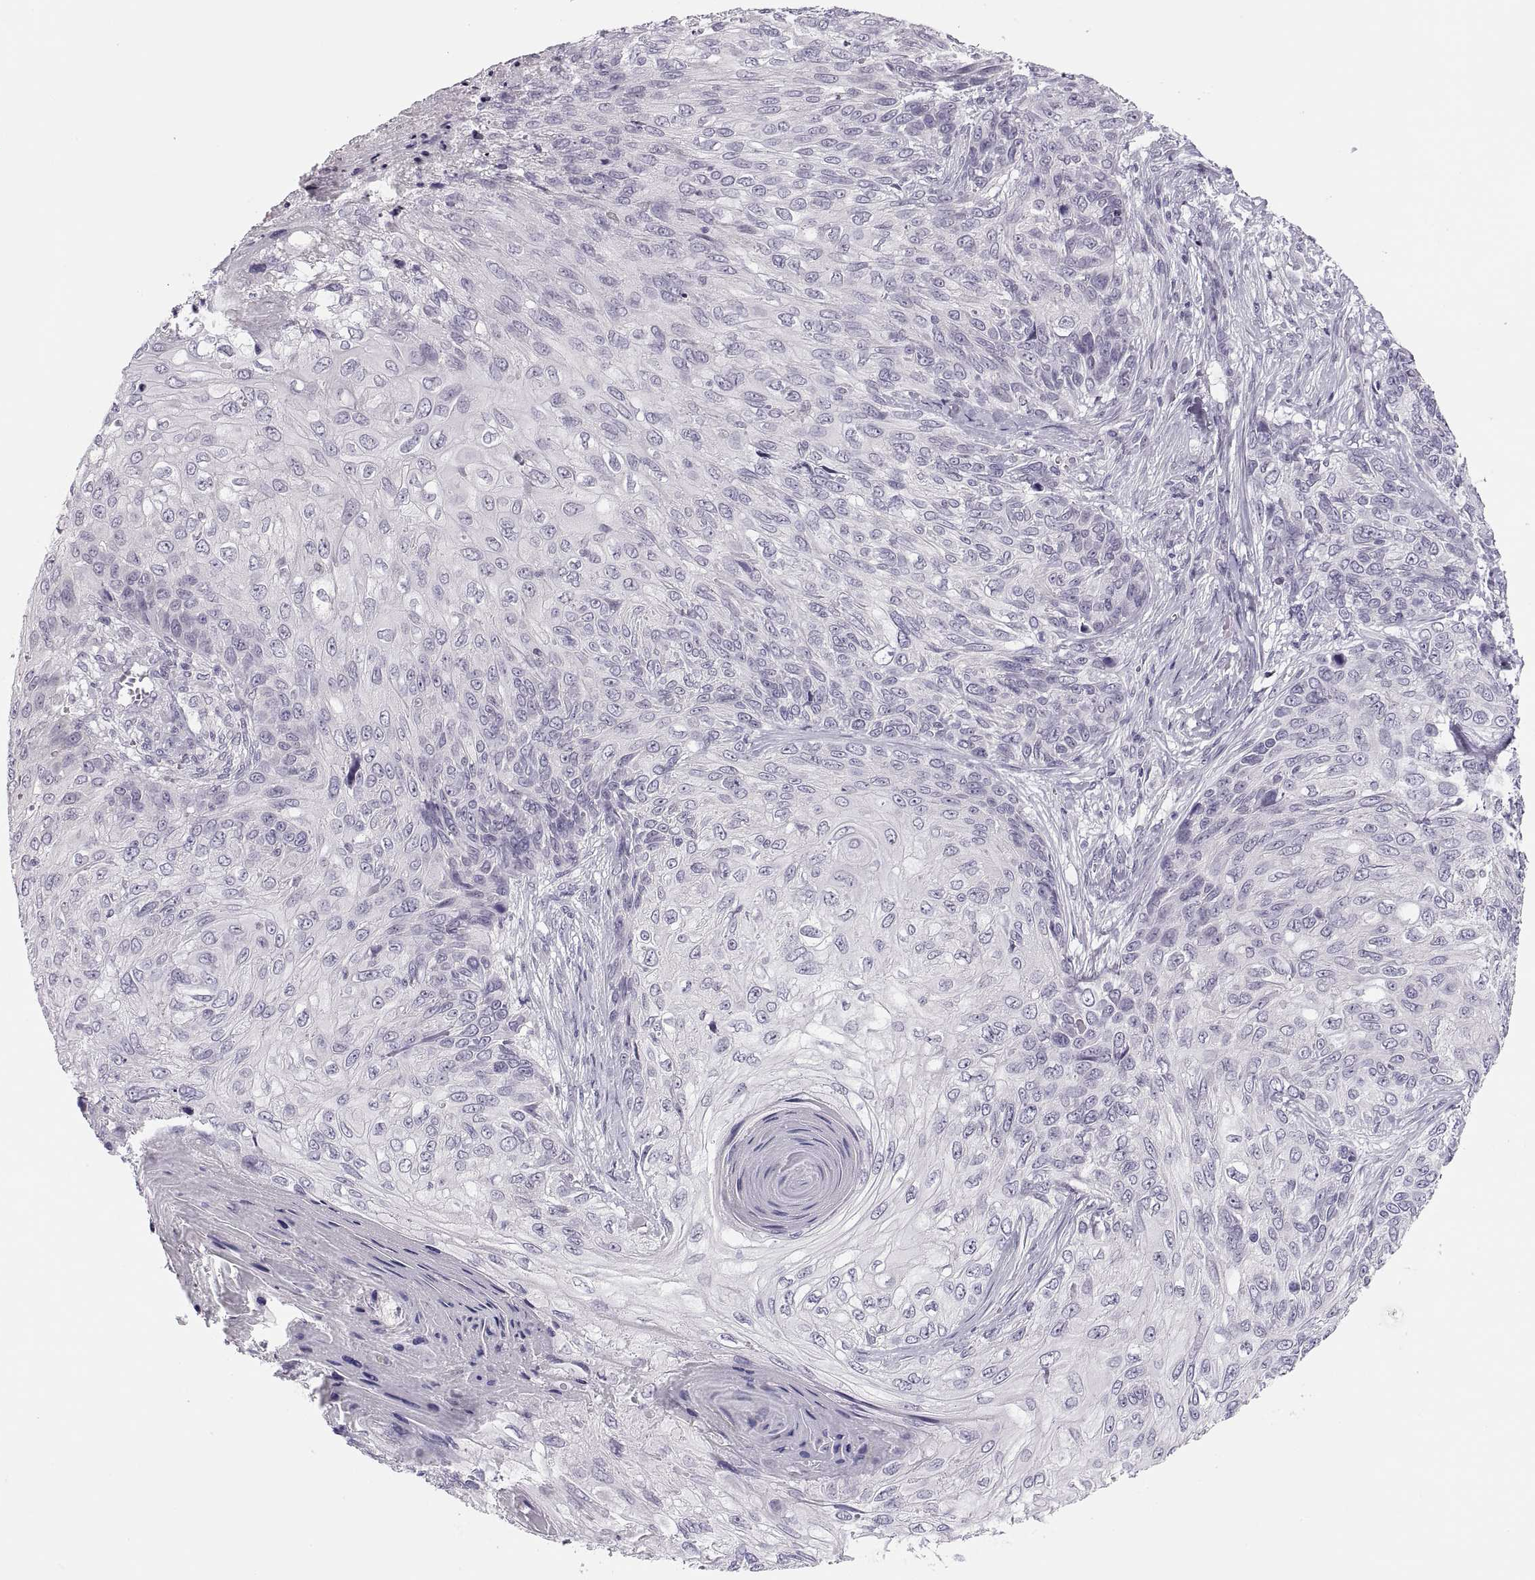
{"staining": {"intensity": "negative", "quantity": "none", "location": "none"}, "tissue": "skin cancer", "cell_type": "Tumor cells", "image_type": "cancer", "snomed": [{"axis": "morphology", "description": "Squamous cell carcinoma, NOS"}, {"axis": "topography", "description": "Skin"}], "caption": "Skin cancer (squamous cell carcinoma) was stained to show a protein in brown. There is no significant expression in tumor cells.", "gene": "C3orf22", "patient": {"sex": "male", "age": 92}}